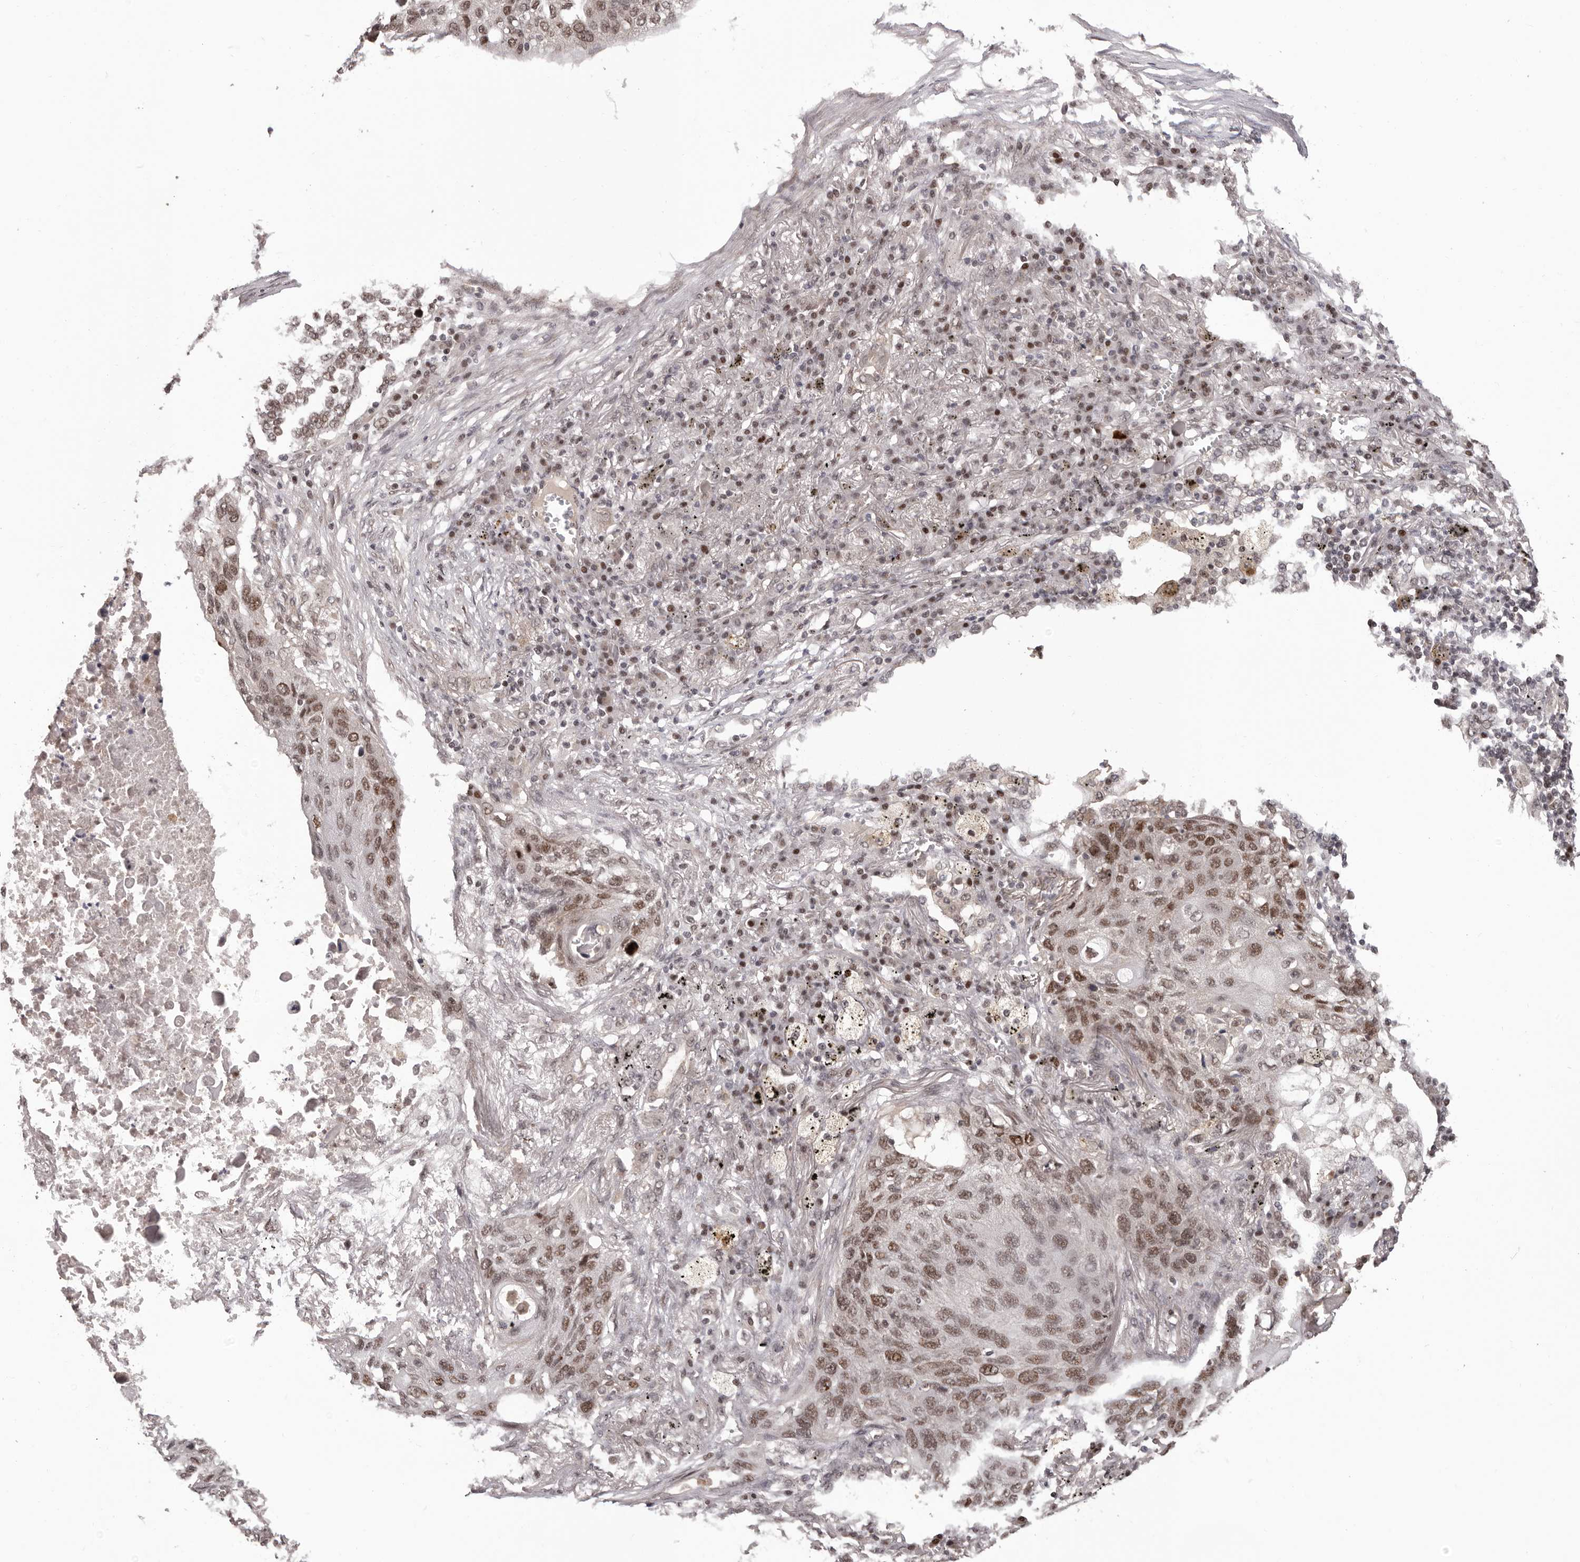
{"staining": {"intensity": "moderate", "quantity": ">75%", "location": "nuclear"}, "tissue": "lung cancer", "cell_type": "Tumor cells", "image_type": "cancer", "snomed": [{"axis": "morphology", "description": "Squamous cell carcinoma, NOS"}, {"axis": "topography", "description": "Lung"}], "caption": "This histopathology image reveals immunohistochemistry (IHC) staining of lung cancer (squamous cell carcinoma), with medium moderate nuclear expression in about >75% of tumor cells.", "gene": "TBX5", "patient": {"sex": "female", "age": 63}}